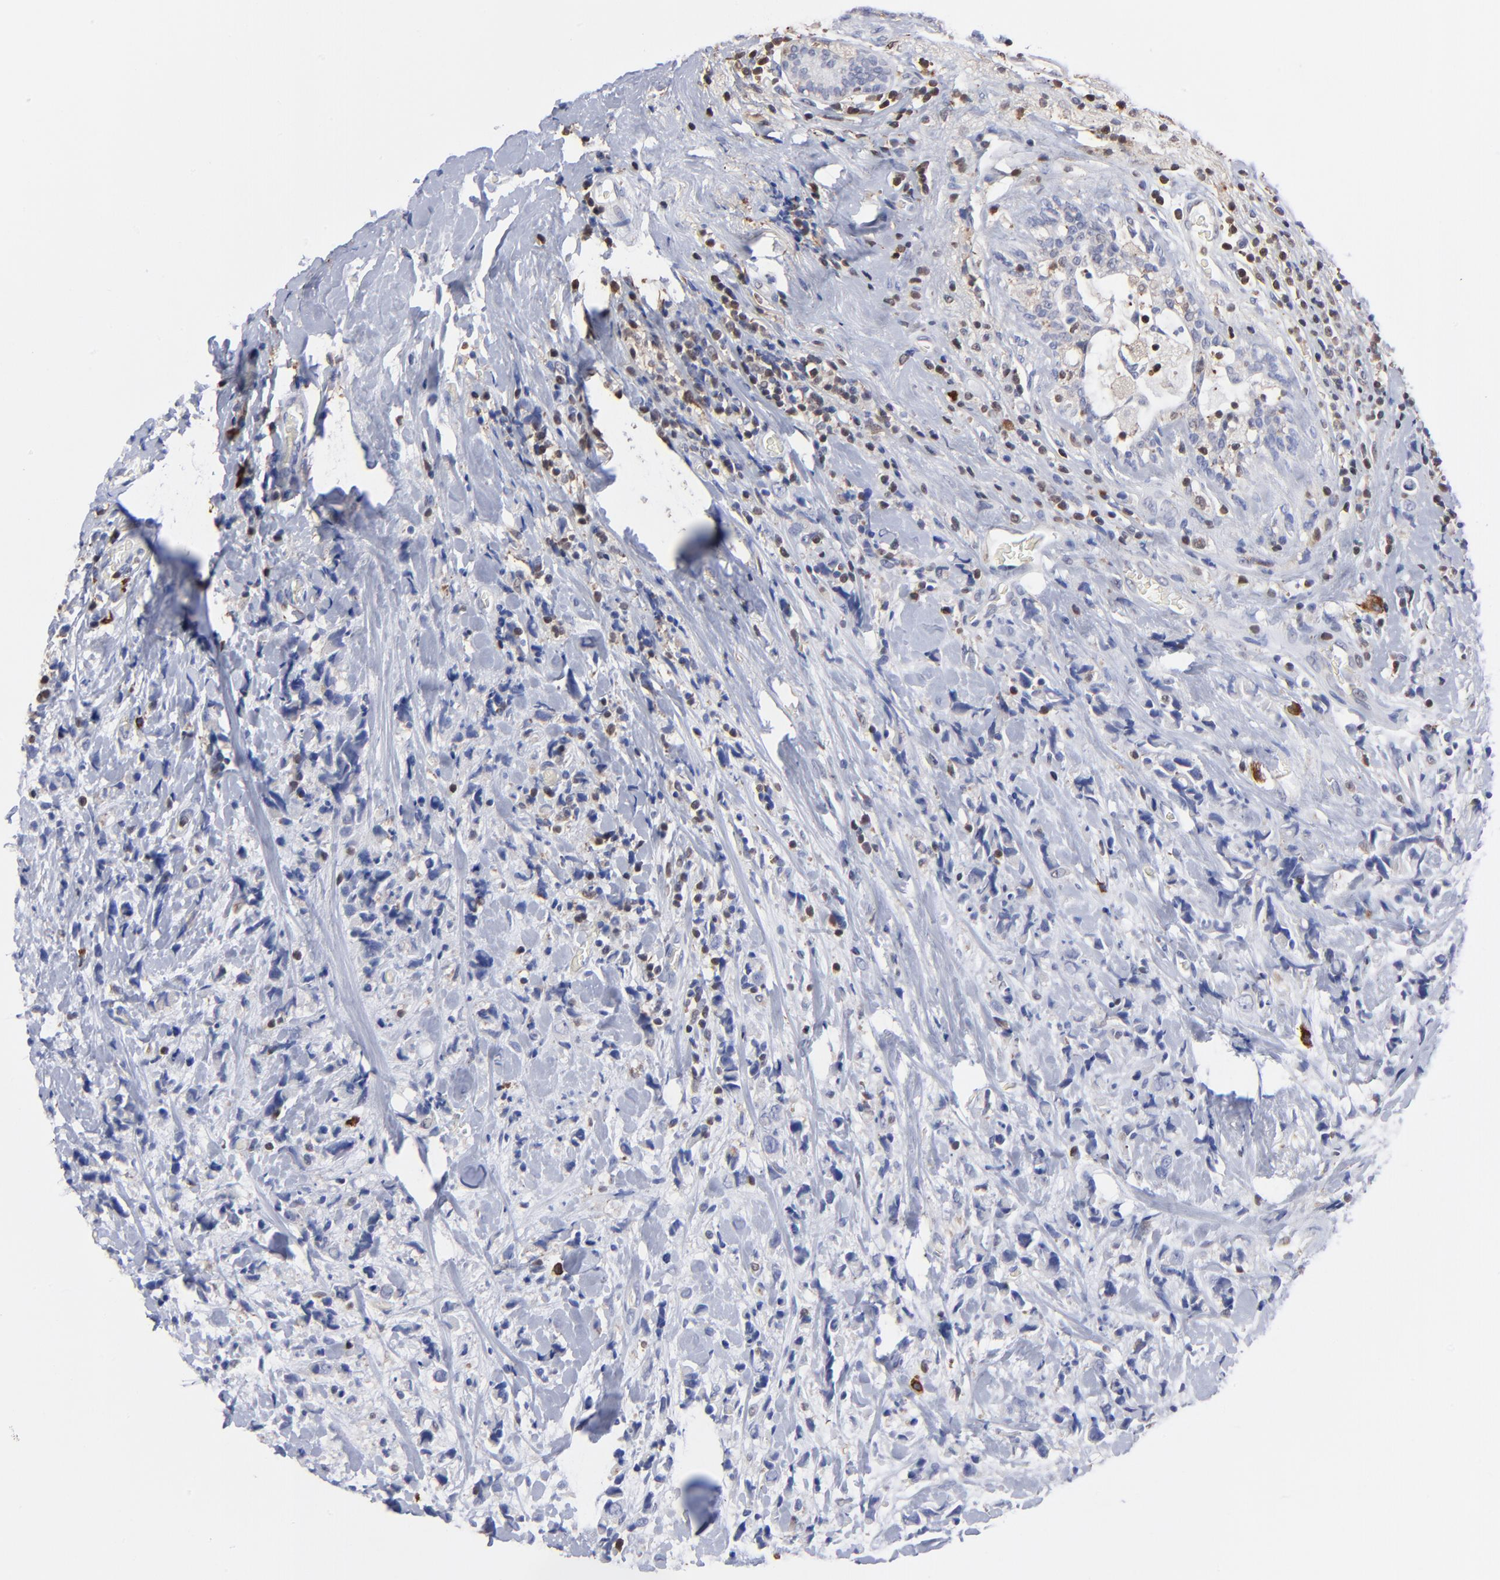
{"staining": {"intensity": "negative", "quantity": "none", "location": "none"}, "tissue": "breast cancer", "cell_type": "Tumor cells", "image_type": "cancer", "snomed": [{"axis": "morphology", "description": "Lobular carcinoma"}, {"axis": "topography", "description": "Breast"}], "caption": "IHC of breast cancer shows no staining in tumor cells. (Immunohistochemistry, brightfield microscopy, high magnification).", "gene": "TBXT", "patient": {"sex": "female", "age": 57}}